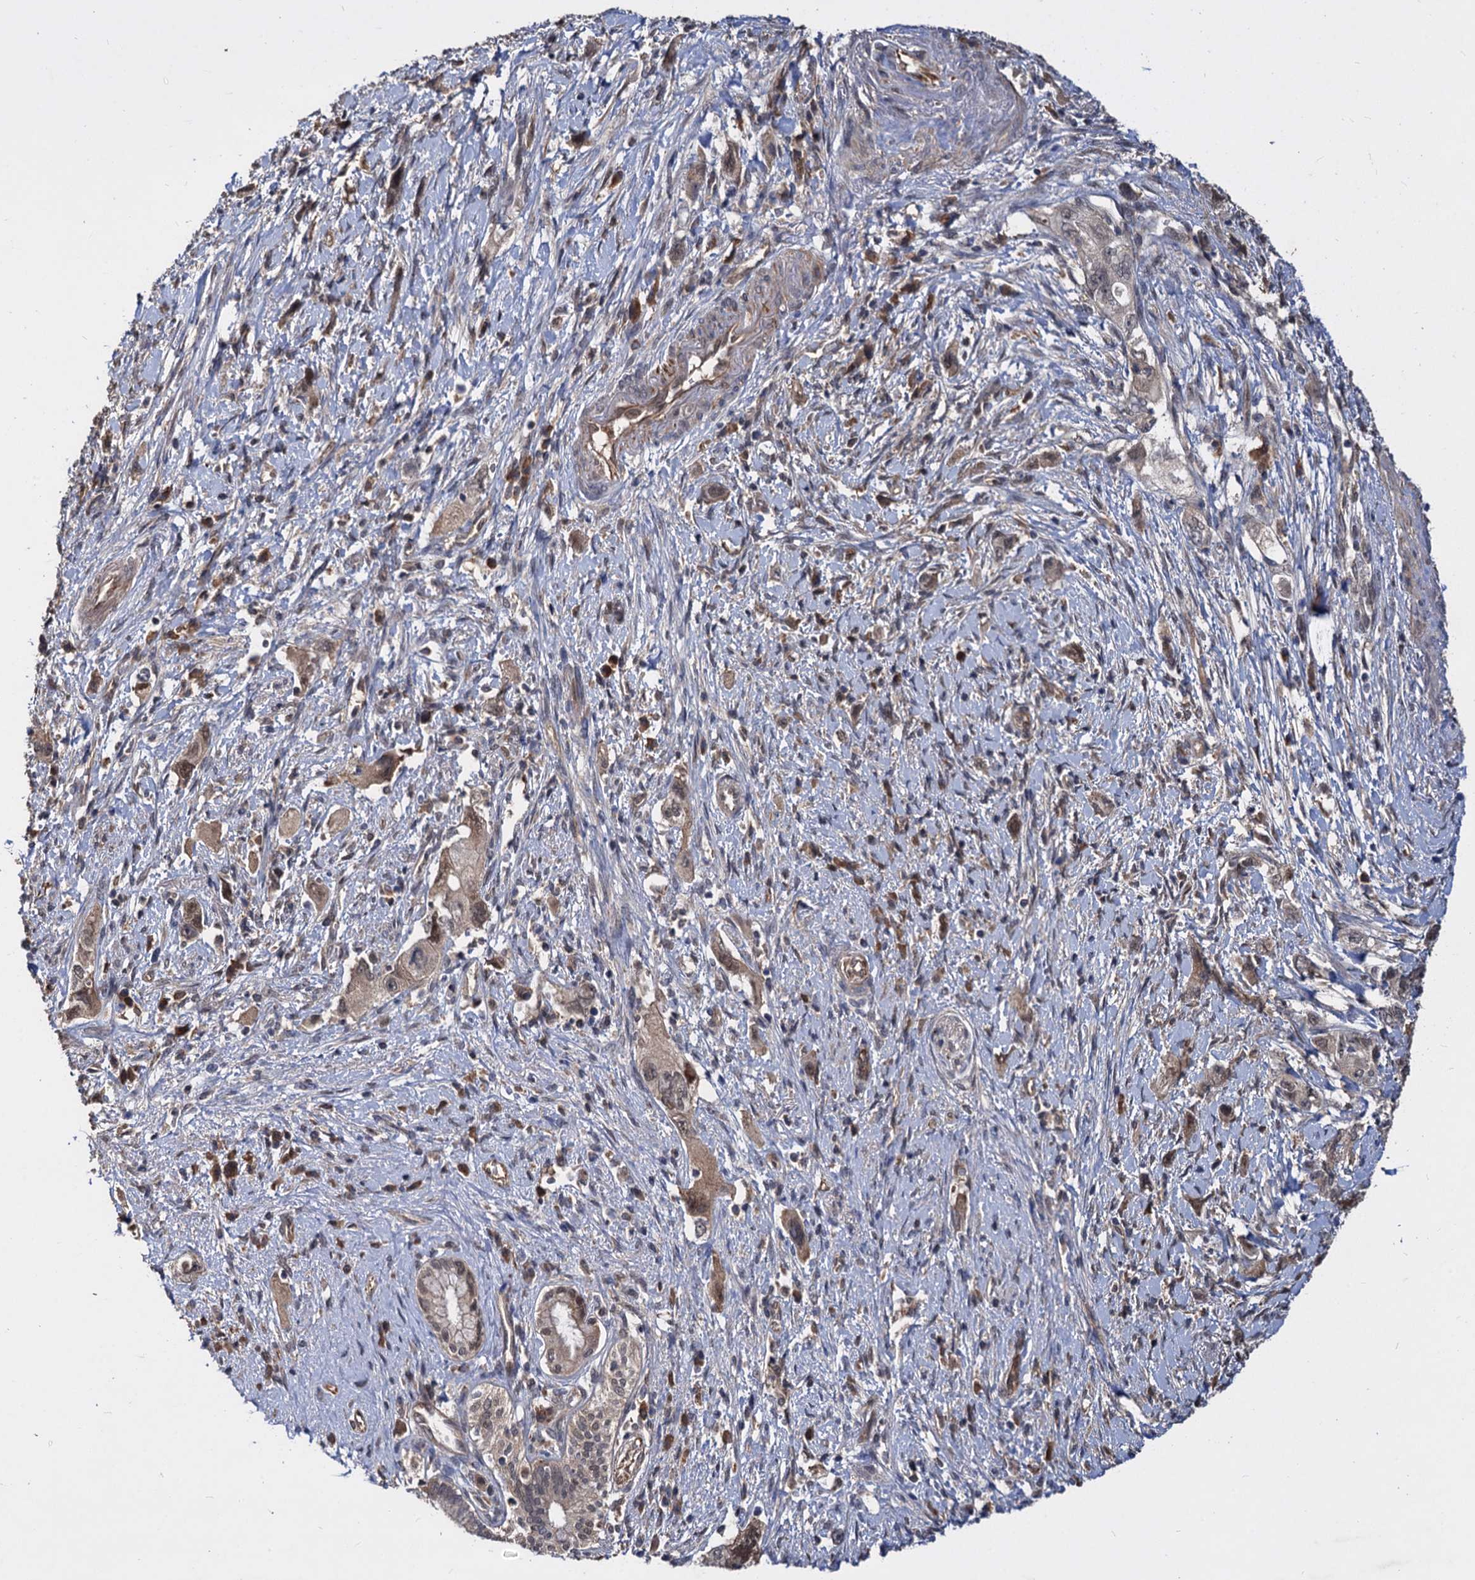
{"staining": {"intensity": "weak", "quantity": "25%-75%", "location": "cytoplasmic/membranous,nuclear"}, "tissue": "pancreatic cancer", "cell_type": "Tumor cells", "image_type": "cancer", "snomed": [{"axis": "morphology", "description": "Adenocarcinoma, NOS"}, {"axis": "topography", "description": "Pancreas"}], "caption": "Adenocarcinoma (pancreatic) was stained to show a protein in brown. There is low levels of weak cytoplasmic/membranous and nuclear staining in about 25%-75% of tumor cells.", "gene": "PSMD4", "patient": {"sex": "female", "age": 73}}